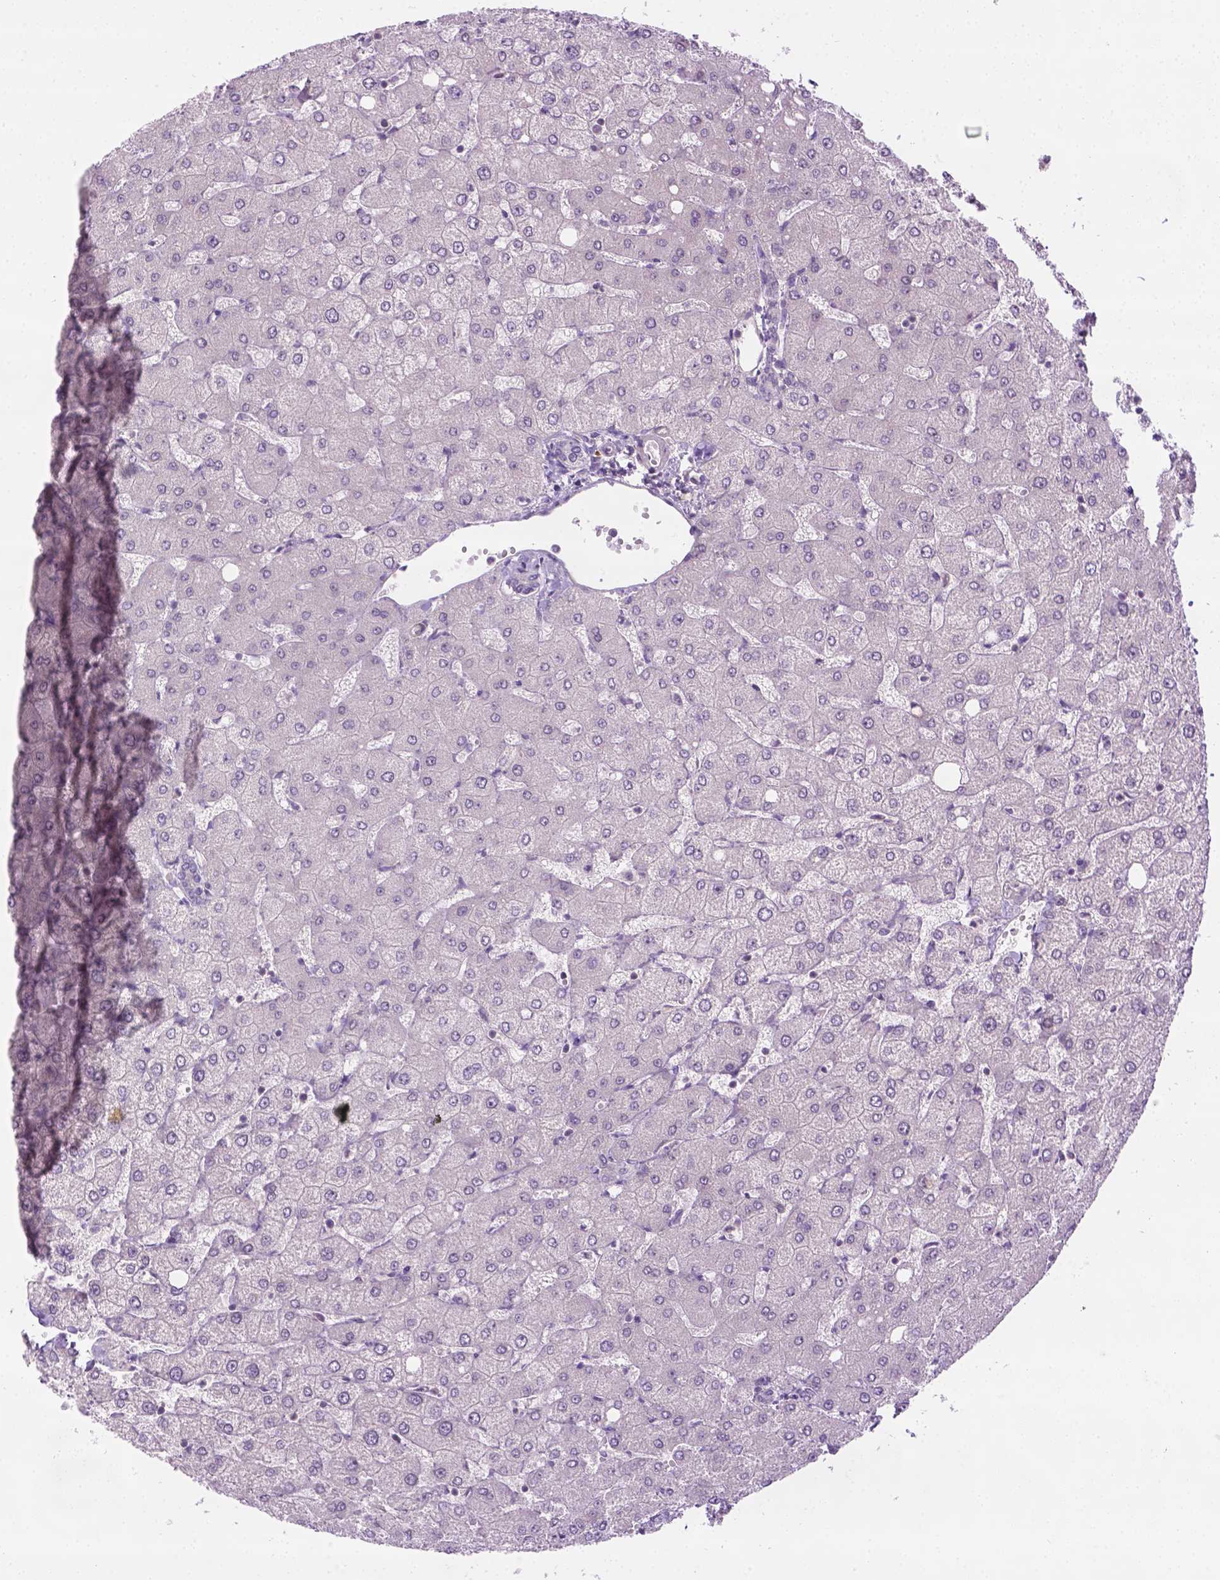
{"staining": {"intensity": "negative", "quantity": "none", "location": "none"}, "tissue": "liver", "cell_type": "Cholangiocytes", "image_type": "normal", "snomed": [{"axis": "morphology", "description": "Normal tissue, NOS"}, {"axis": "topography", "description": "Liver"}], "caption": "Protein analysis of unremarkable liver exhibits no significant positivity in cholangiocytes. (DAB IHC with hematoxylin counter stain).", "gene": "DENND4A", "patient": {"sex": "female", "age": 54}}